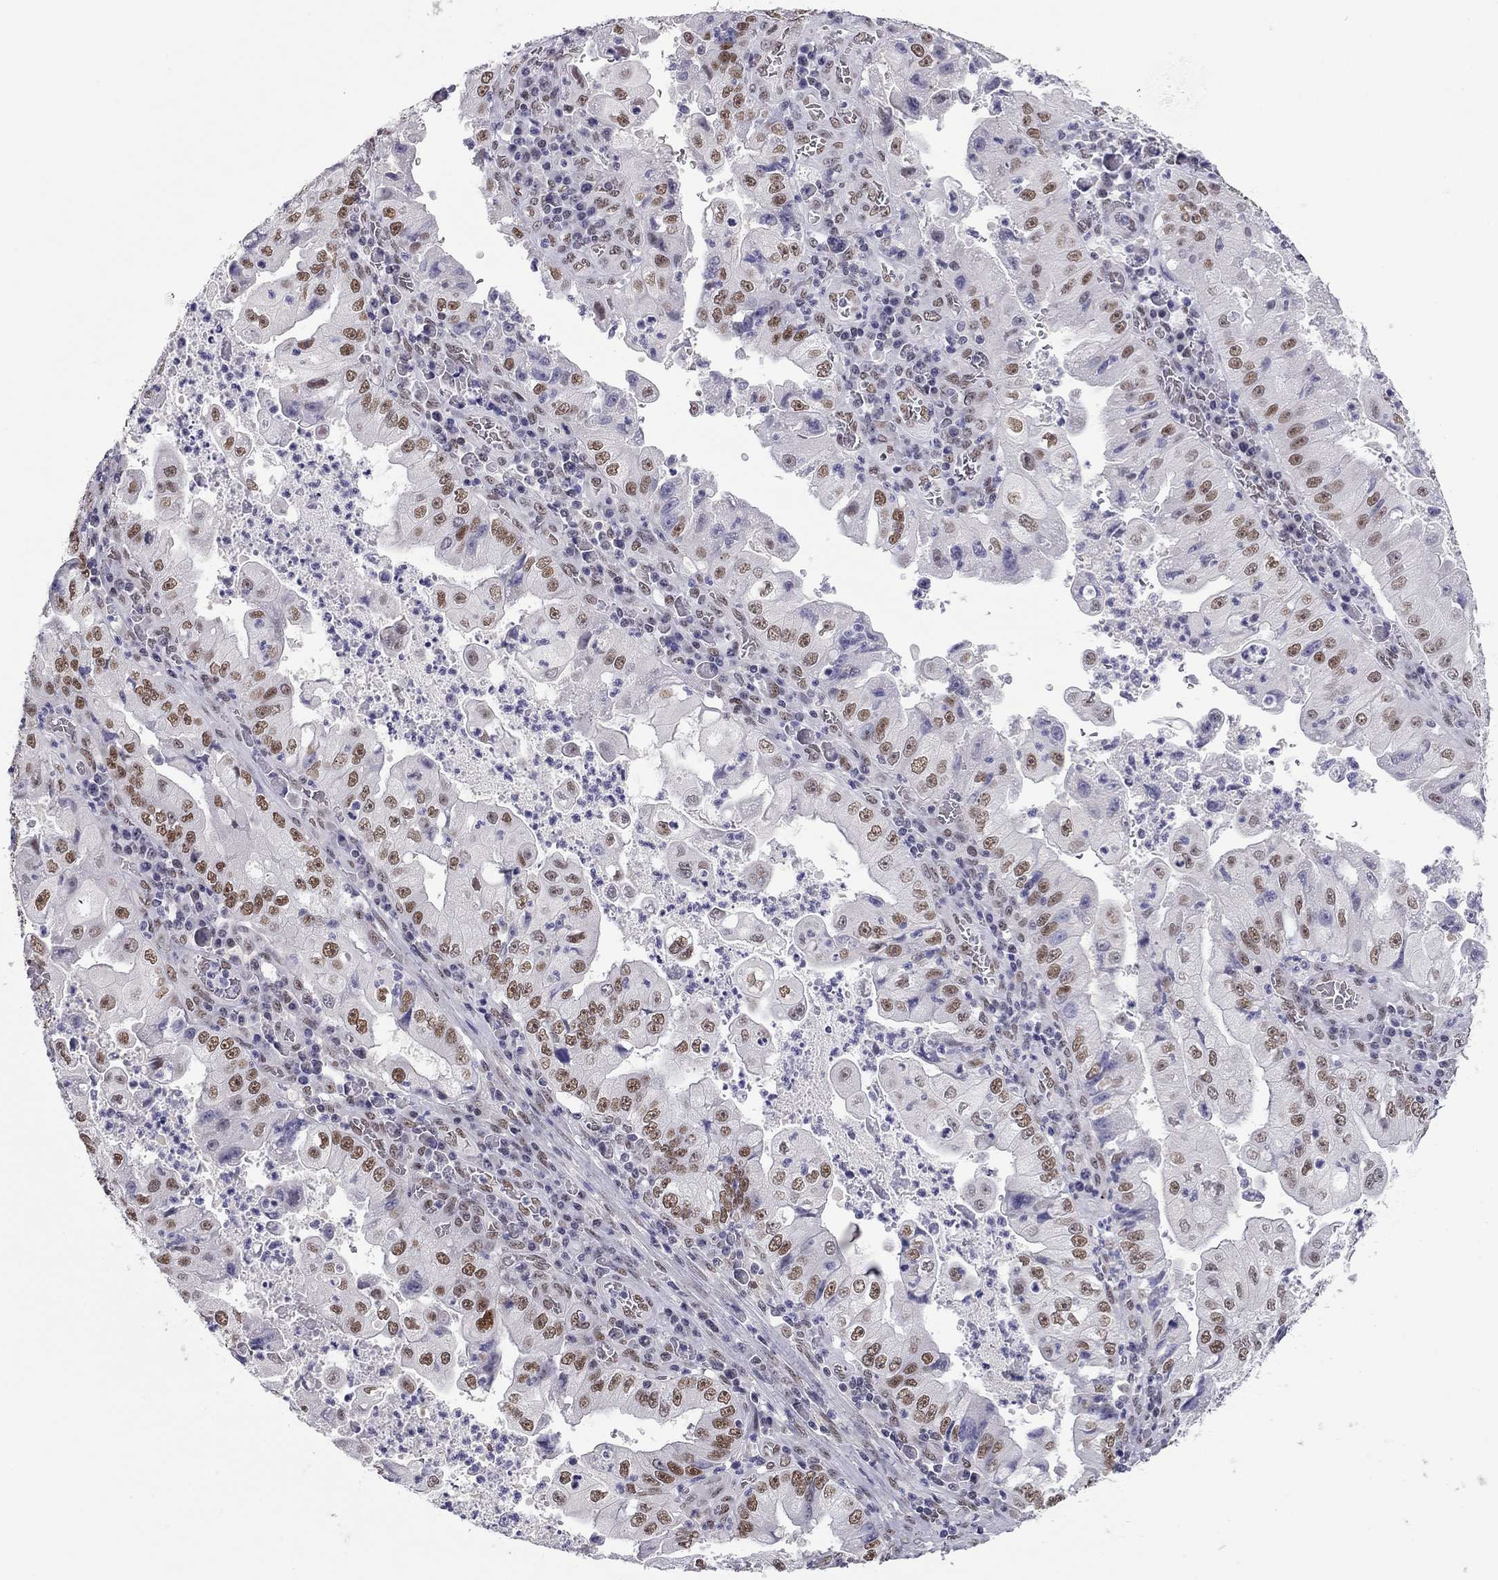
{"staining": {"intensity": "moderate", "quantity": "25%-75%", "location": "nuclear"}, "tissue": "stomach cancer", "cell_type": "Tumor cells", "image_type": "cancer", "snomed": [{"axis": "morphology", "description": "Adenocarcinoma, NOS"}, {"axis": "topography", "description": "Stomach"}], "caption": "IHC of human stomach cancer exhibits medium levels of moderate nuclear positivity in approximately 25%-75% of tumor cells.", "gene": "DOT1L", "patient": {"sex": "male", "age": 76}}